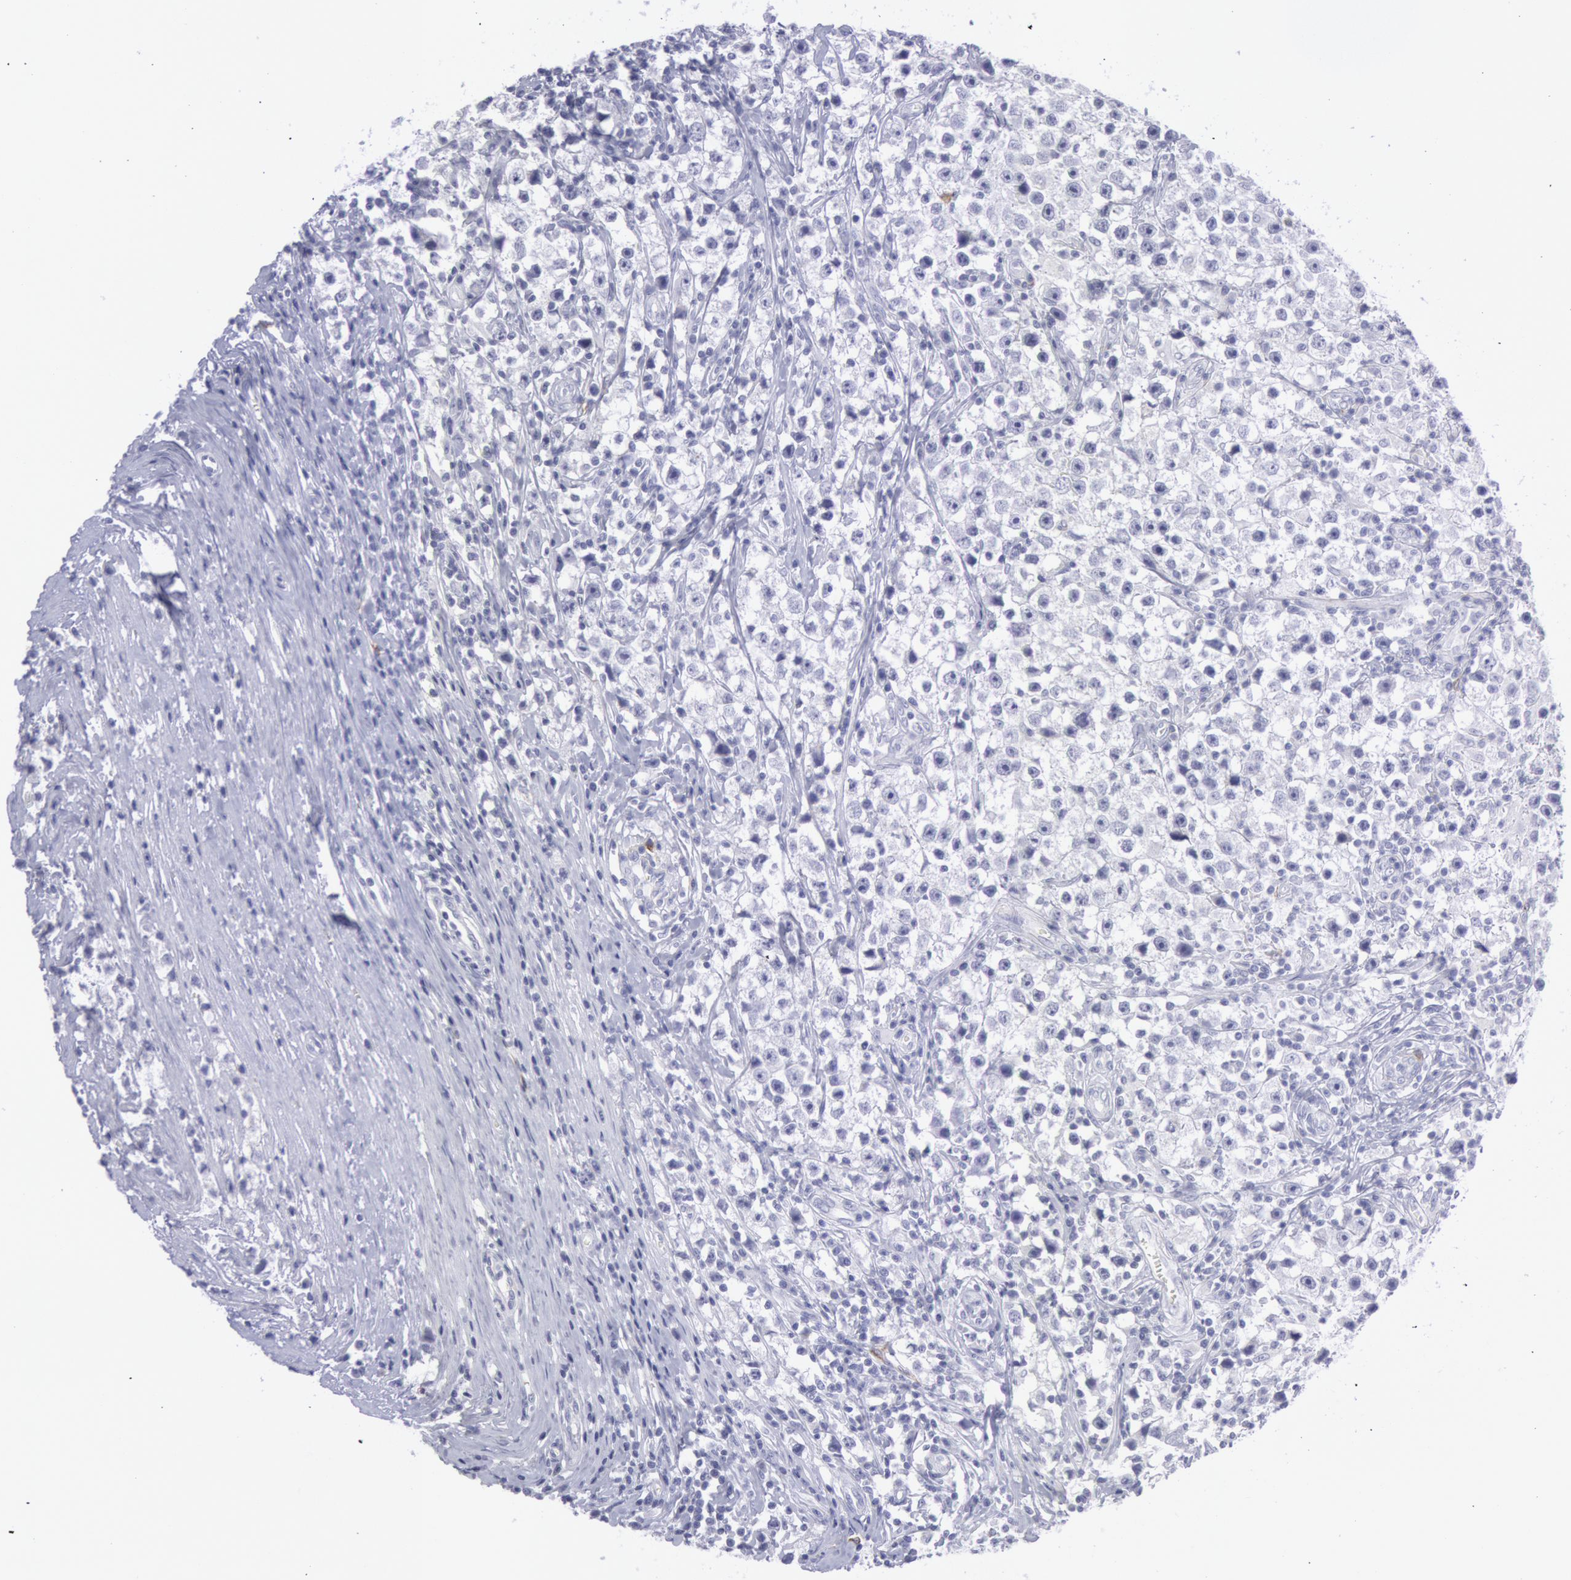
{"staining": {"intensity": "negative", "quantity": "none", "location": "none"}, "tissue": "testis cancer", "cell_type": "Tumor cells", "image_type": "cancer", "snomed": [{"axis": "morphology", "description": "Seminoma, NOS"}, {"axis": "topography", "description": "Testis"}], "caption": "Tumor cells are negative for brown protein staining in seminoma (testis). (Immunohistochemistry, brightfield microscopy, high magnification).", "gene": "CDH13", "patient": {"sex": "male", "age": 35}}